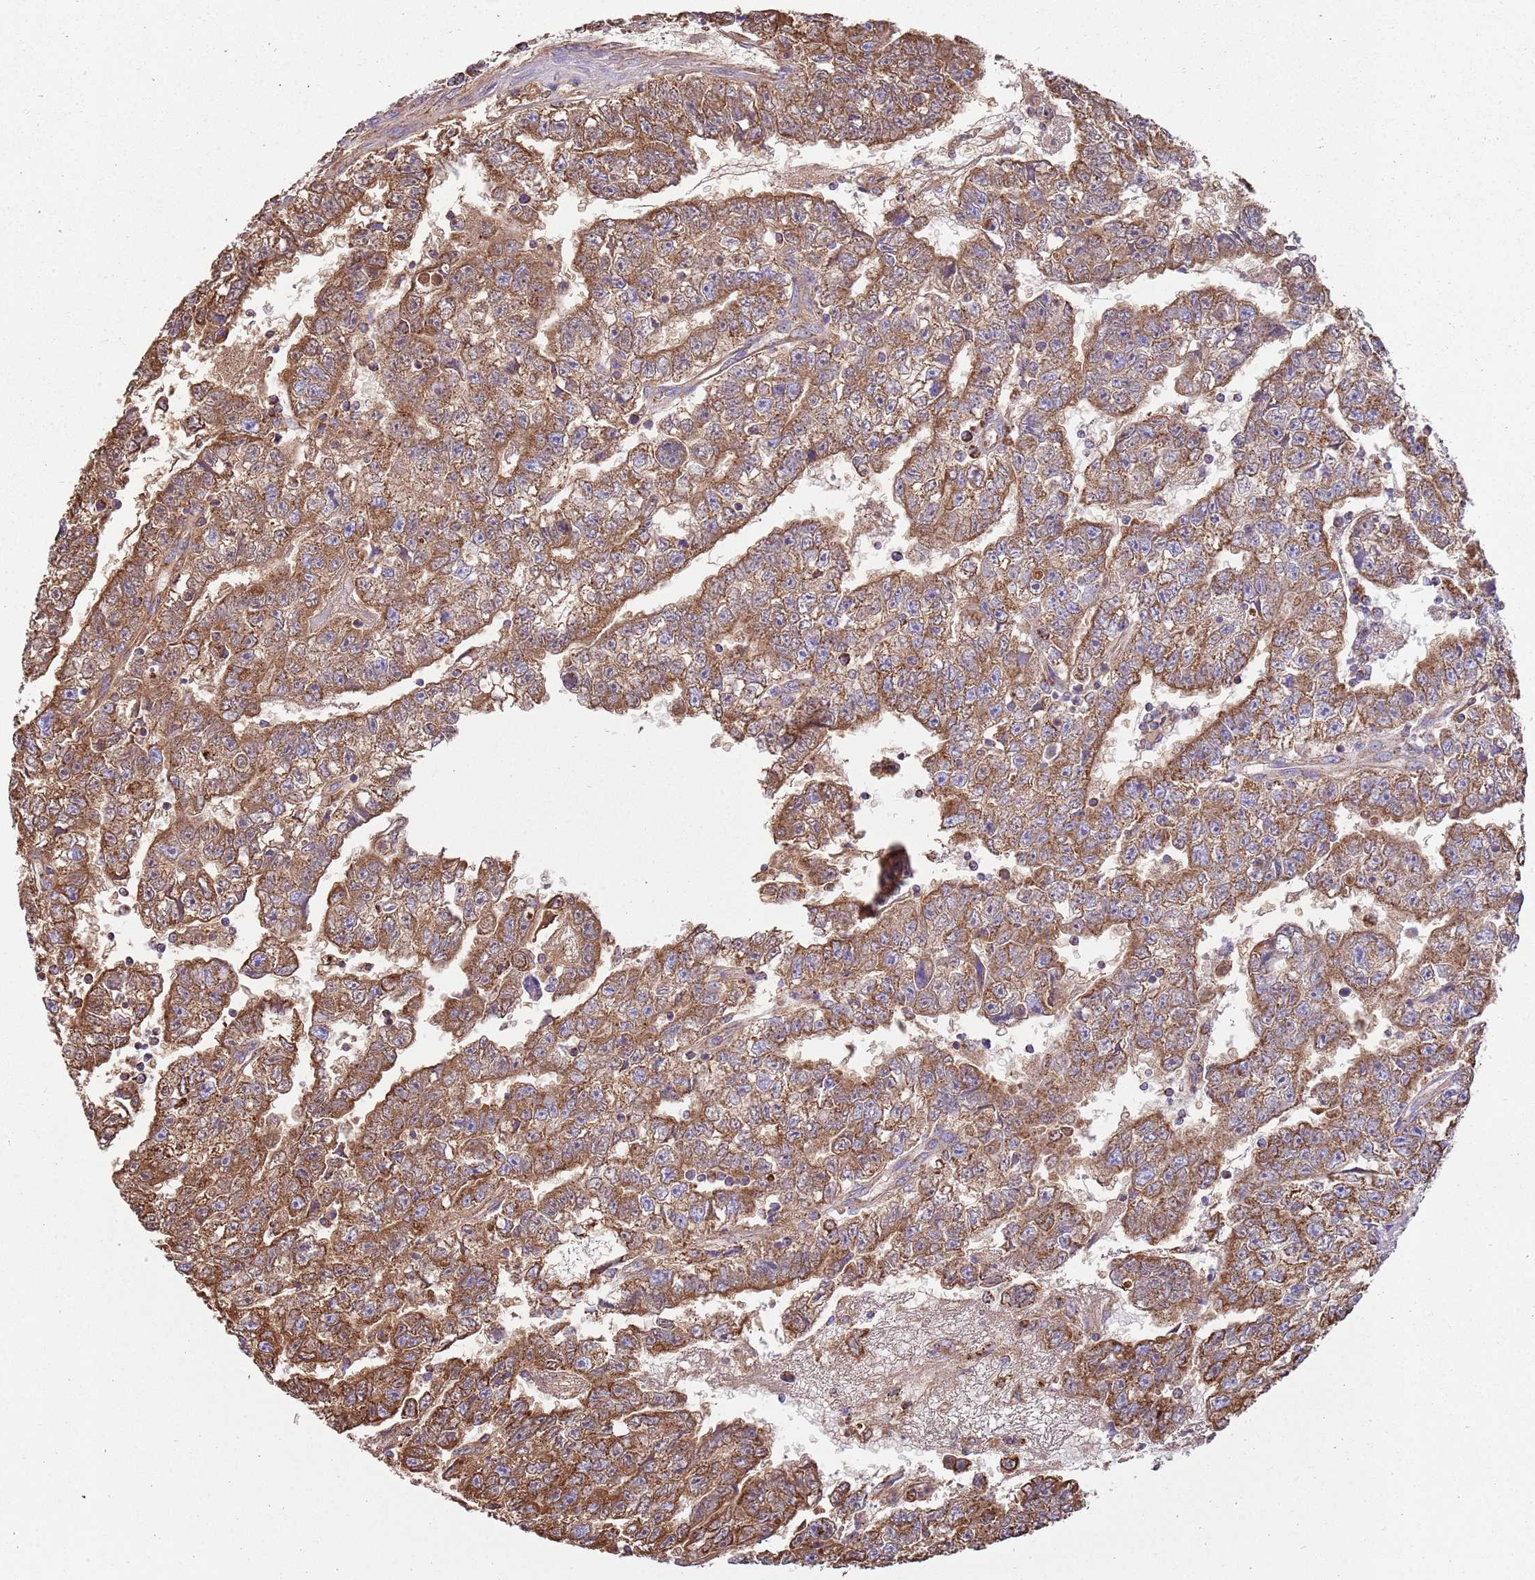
{"staining": {"intensity": "strong", "quantity": ">75%", "location": "cytoplasmic/membranous"}, "tissue": "testis cancer", "cell_type": "Tumor cells", "image_type": "cancer", "snomed": [{"axis": "morphology", "description": "Carcinoma, Embryonal, NOS"}, {"axis": "topography", "description": "Testis"}], "caption": "Protein expression analysis of human testis embryonal carcinoma reveals strong cytoplasmic/membranous expression in approximately >75% of tumor cells.", "gene": "TTLL1", "patient": {"sex": "male", "age": 25}}